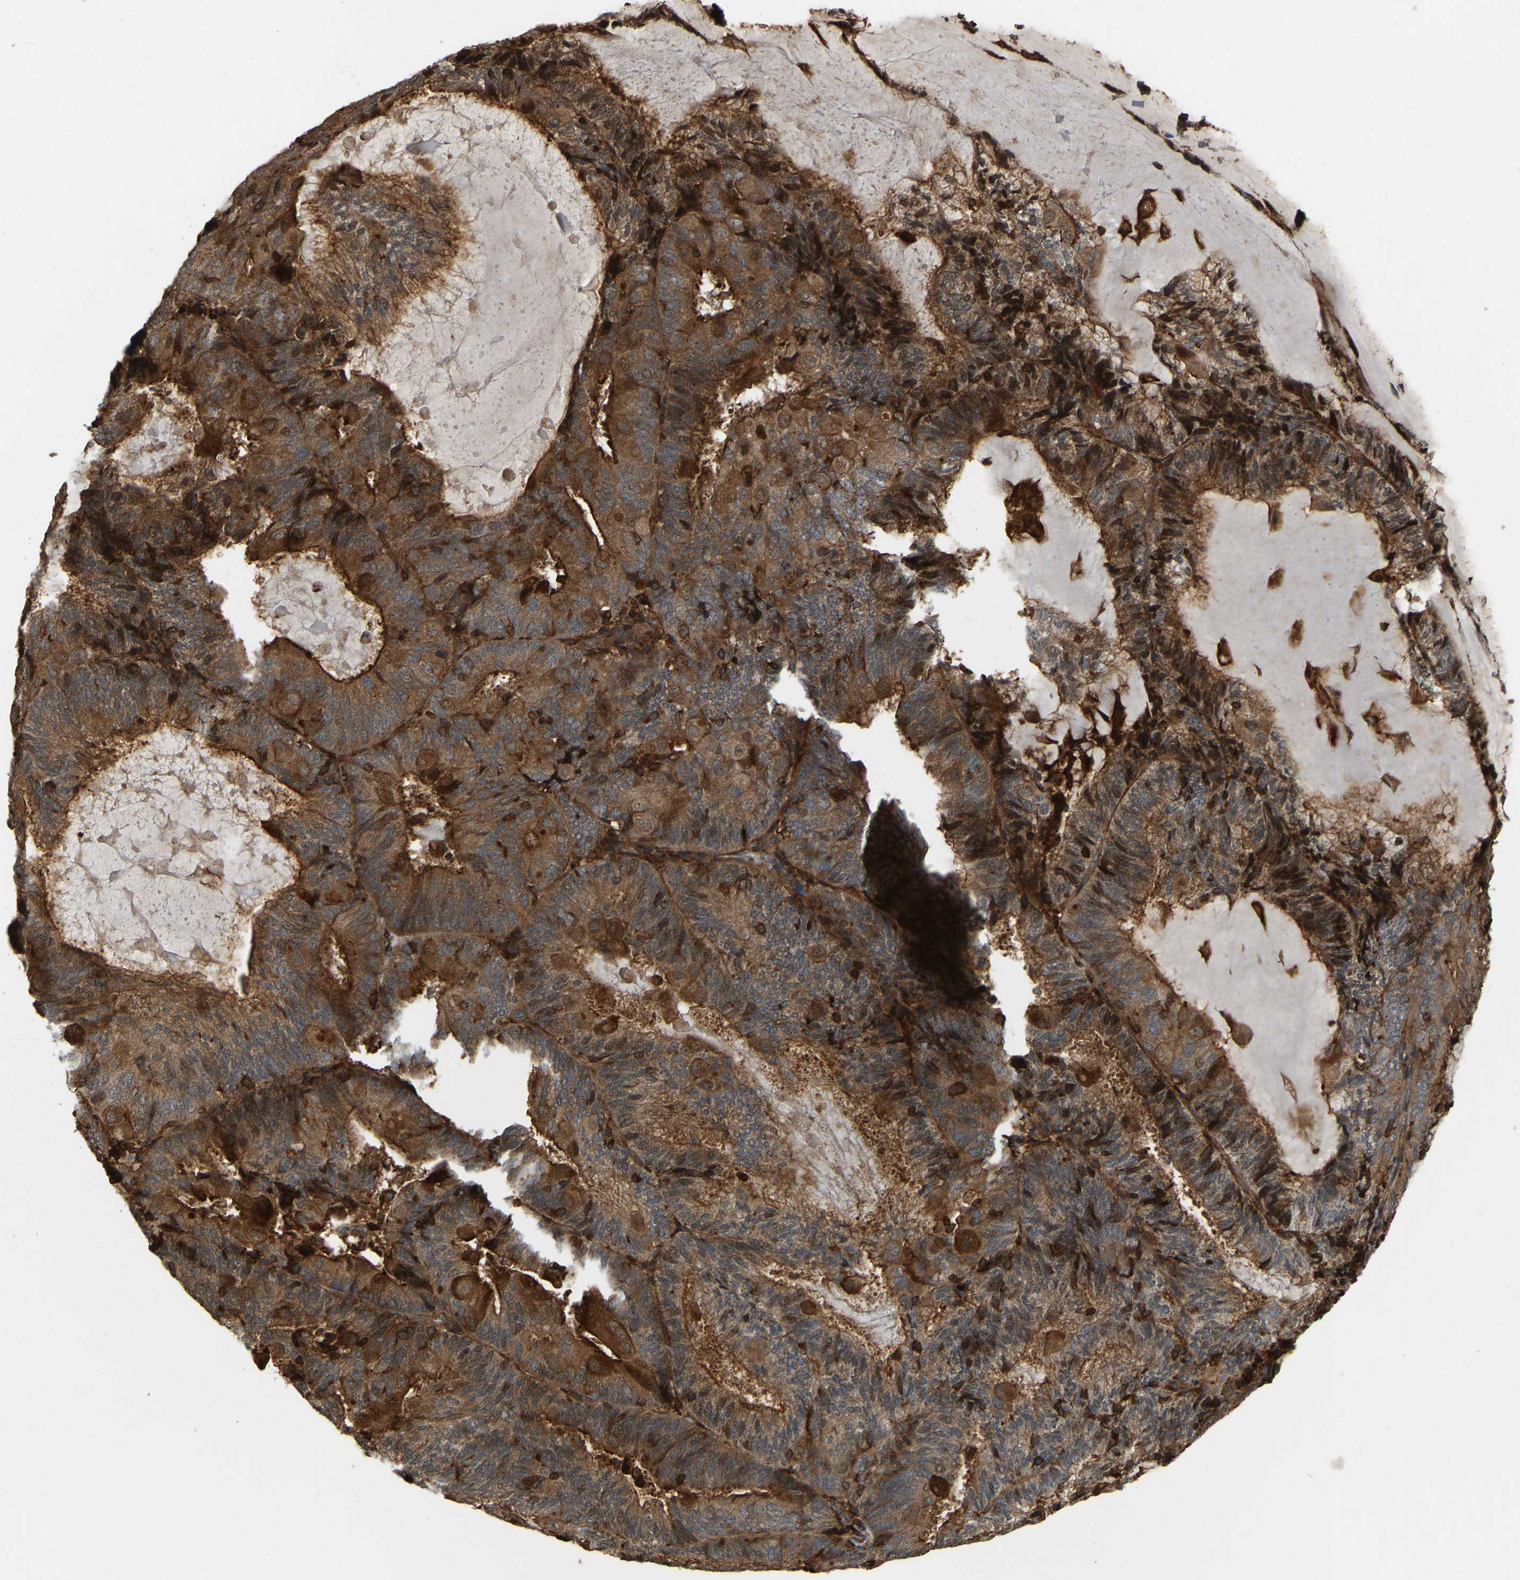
{"staining": {"intensity": "strong", "quantity": ">75%", "location": "cytoplasmic/membranous"}, "tissue": "endometrial cancer", "cell_type": "Tumor cells", "image_type": "cancer", "snomed": [{"axis": "morphology", "description": "Adenocarcinoma, NOS"}, {"axis": "topography", "description": "Endometrium"}], "caption": "About >75% of tumor cells in adenocarcinoma (endometrial) display strong cytoplasmic/membranous protein expression as visualized by brown immunohistochemical staining.", "gene": "SAMD9L", "patient": {"sex": "female", "age": 81}}